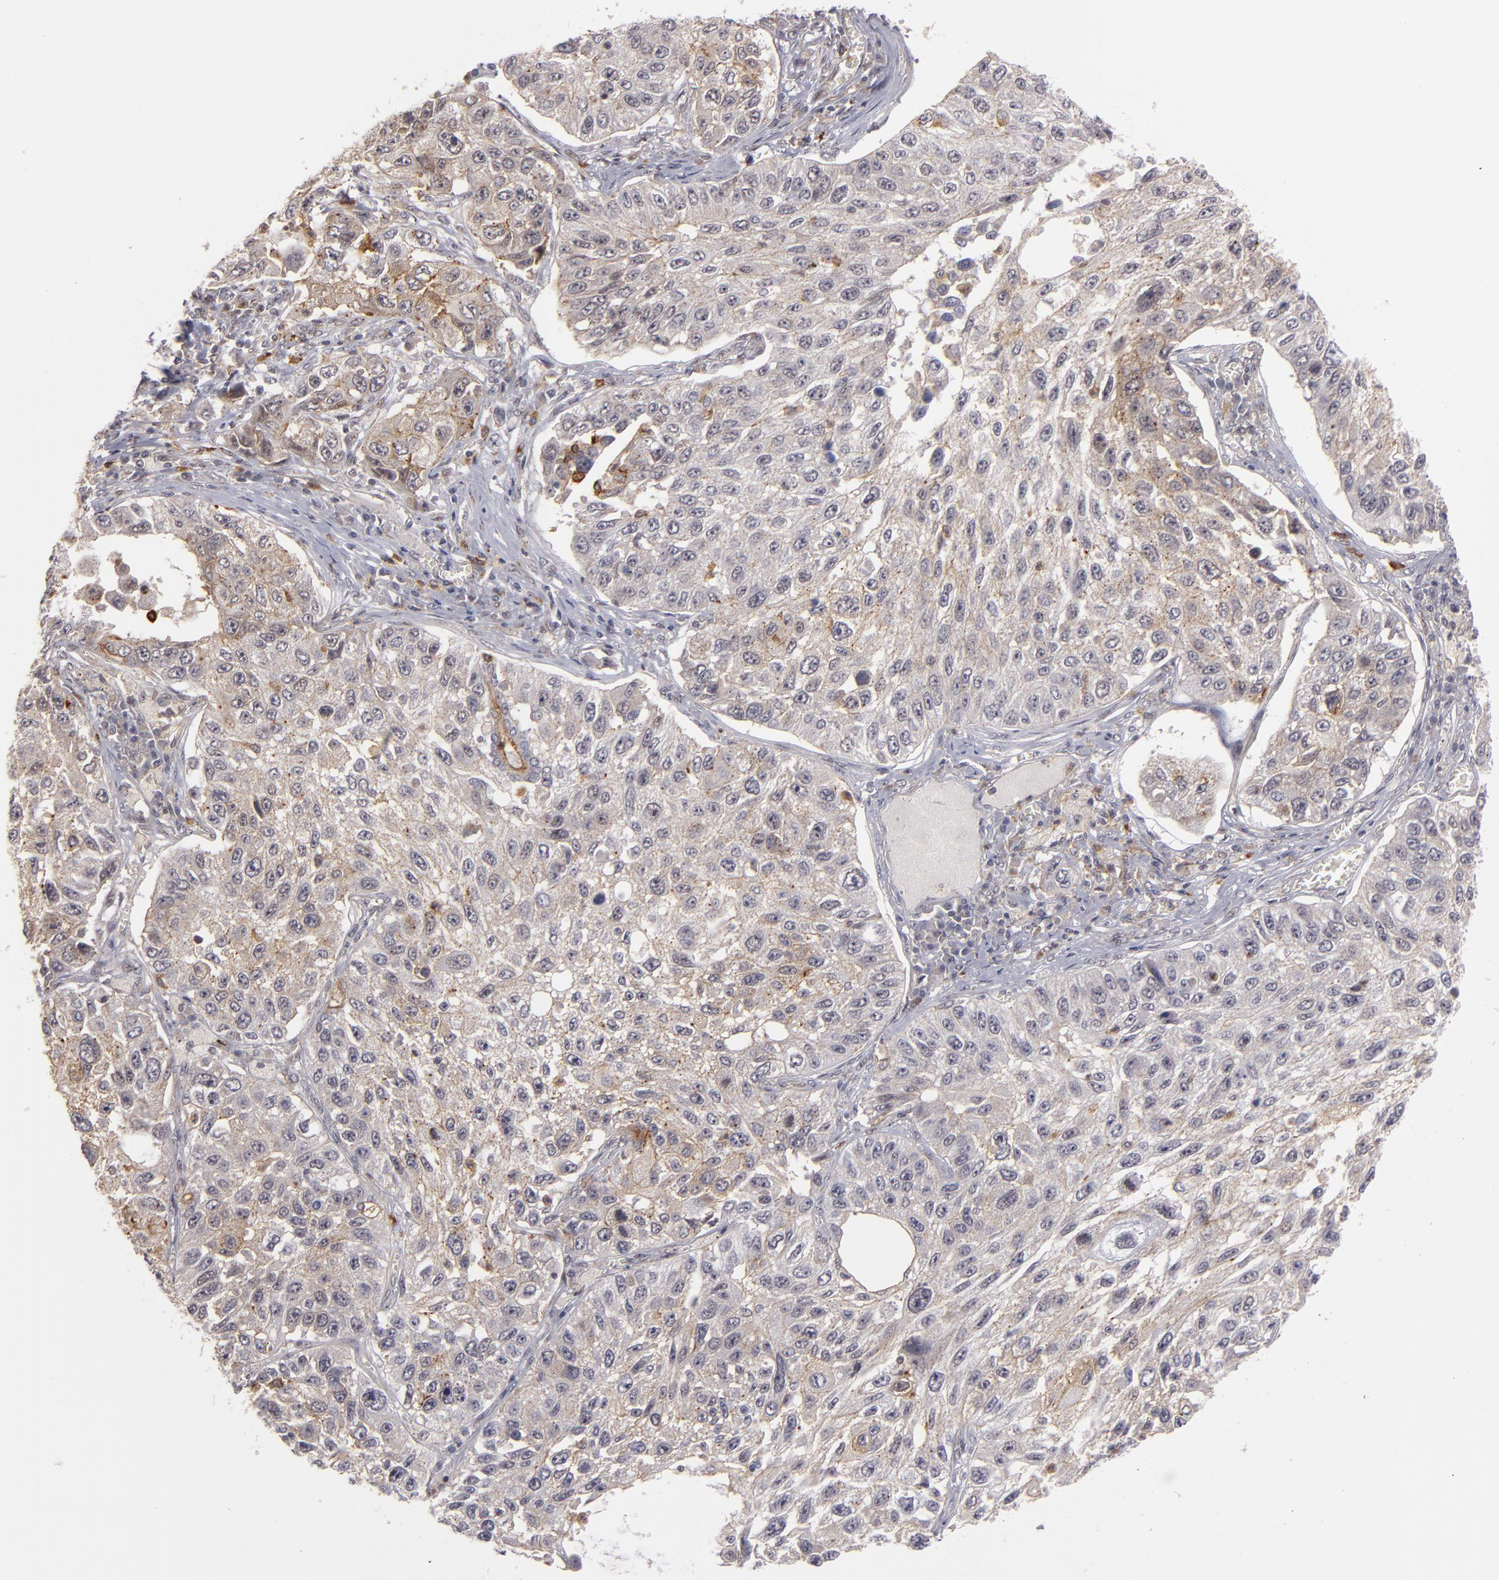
{"staining": {"intensity": "weak", "quantity": ">75%", "location": "cytoplasmic/membranous"}, "tissue": "lung cancer", "cell_type": "Tumor cells", "image_type": "cancer", "snomed": [{"axis": "morphology", "description": "Squamous cell carcinoma, NOS"}, {"axis": "topography", "description": "Lung"}], "caption": "Lung cancer stained for a protein (brown) shows weak cytoplasmic/membranous positive expression in approximately >75% of tumor cells.", "gene": "STX3", "patient": {"sex": "male", "age": 71}}